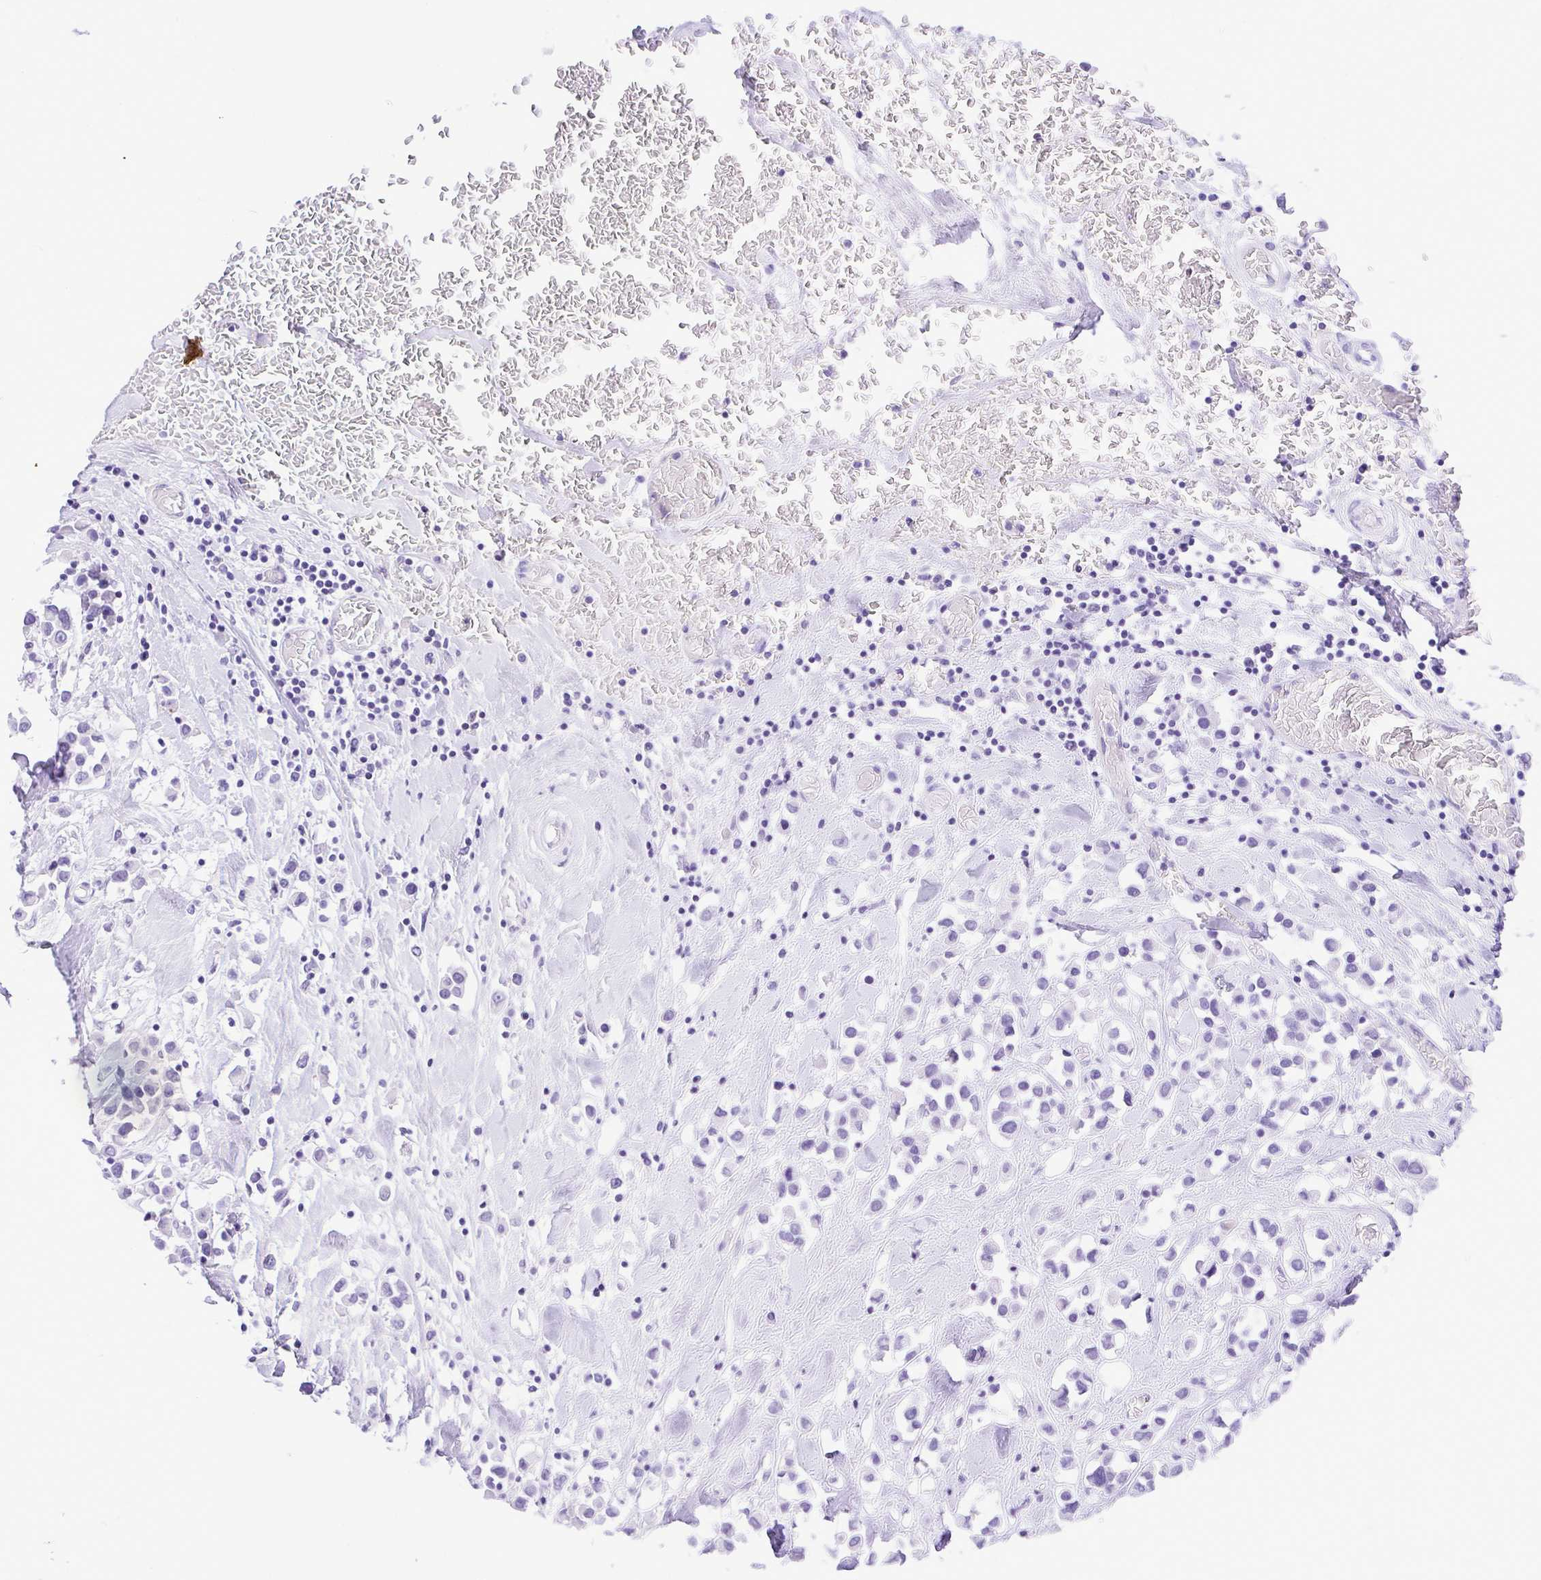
{"staining": {"intensity": "negative", "quantity": "none", "location": "none"}, "tissue": "breast cancer", "cell_type": "Tumor cells", "image_type": "cancer", "snomed": [{"axis": "morphology", "description": "Duct carcinoma"}, {"axis": "topography", "description": "Breast"}], "caption": "This image is of breast infiltrating ductal carcinoma stained with immunohistochemistry (IHC) to label a protein in brown with the nuclei are counter-stained blue. There is no positivity in tumor cells. Nuclei are stained in blue.", "gene": "CDSN", "patient": {"sex": "female", "age": 61}}